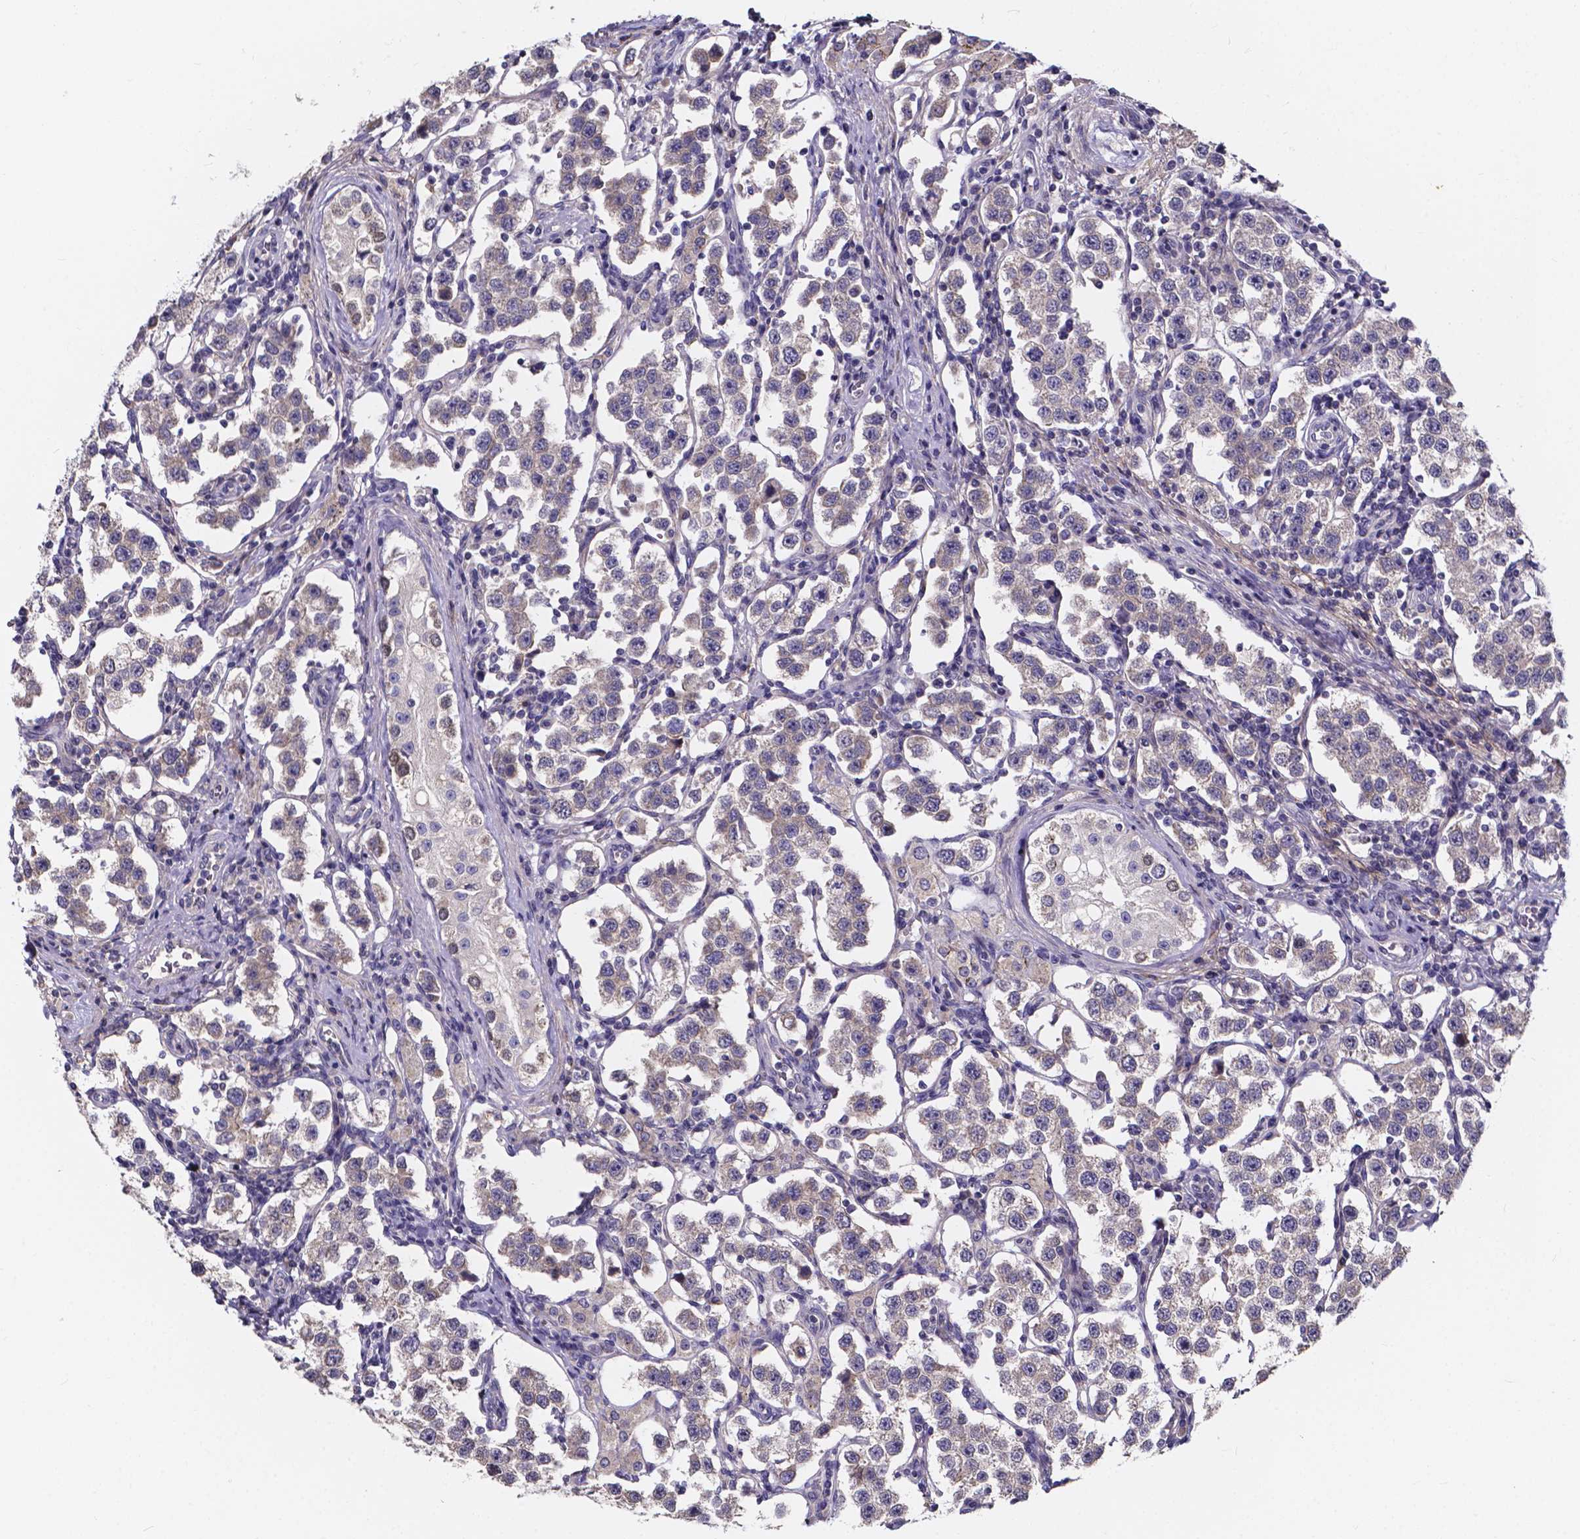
{"staining": {"intensity": "weak", "quantity": "<25%", "location": "cytoplasmic/membranous"}, "tissue": "testis cancer", "cell_type": "Tumor cells", "image_type": "cancer", "snomed": [{"axis": "morphology", "description": "Seminoma, NOS"}, {"axis": "topography", "description": "Testis"}], "caption": "Protein analysis of testis cancer (seminoma) exhibits no significant staining in tumor cells. (Brightfield microscopy of DAB (3,3'-diaminobenzidine) immunohistochemistry at high magnification).", "gene": "SPOCD1", "patient": {"sex": "male", "age": 37}}